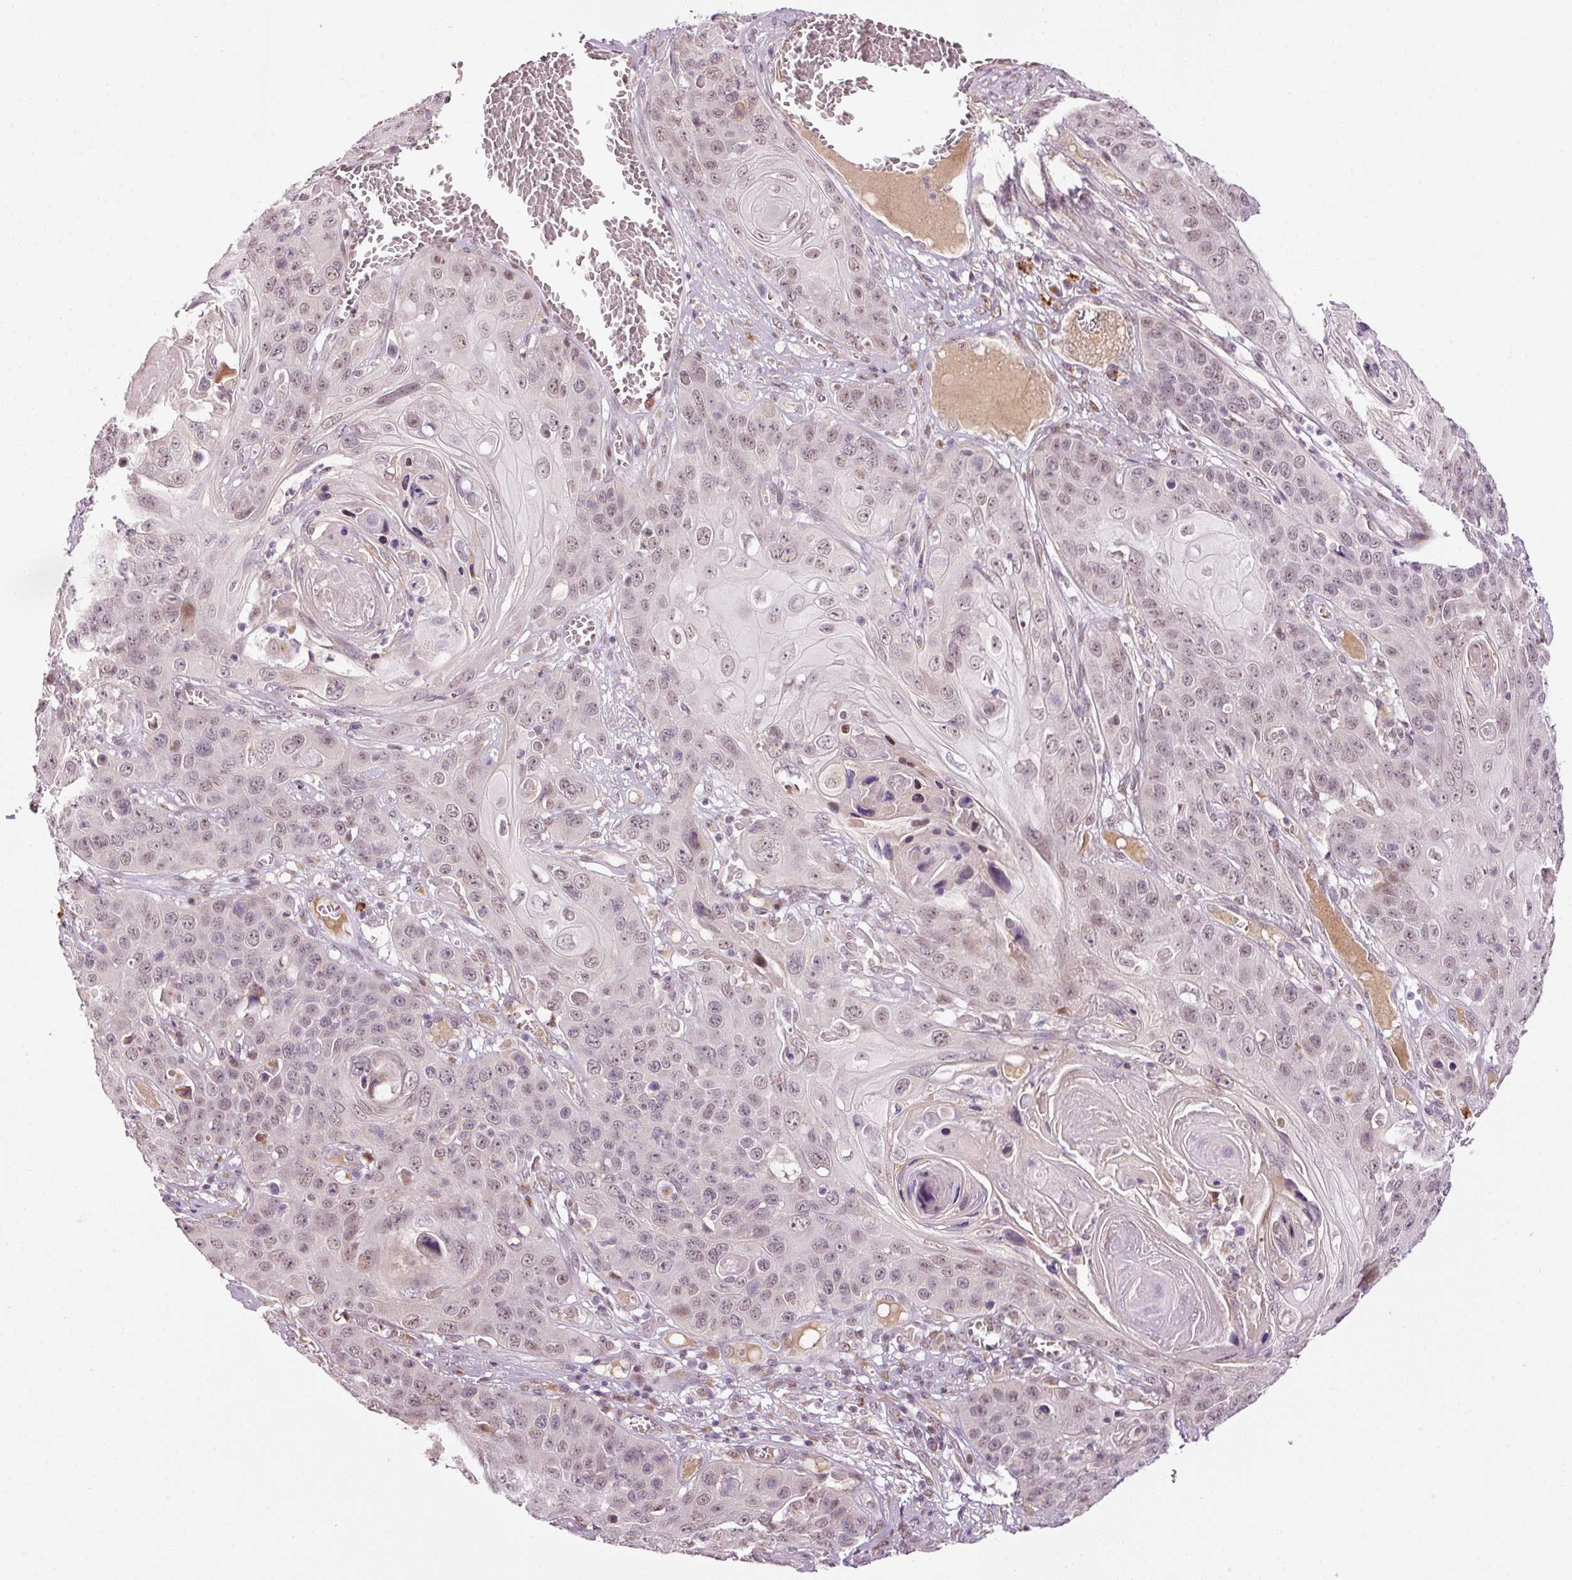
{"staining": {"intensity": "weak", "quantity": "<25%", "location": "nuclear"}, "tissue": "skin cancer", "cell_type": "Tumor cells", "image_type": "cancer", "snomed": [{"axis": "morphology", "description": "Squamous cell carcinoma, NOS"}, {"axis": "topography", "description": "Skin"}], "caption": "DAB (3,3'-diaminobenzidine) immunohistochemical staining of human skin cancer reveals no significant staining in tumor cells.", "gene": "ANKRD20A1", "patient": {"sex": "male", "age": 55}}